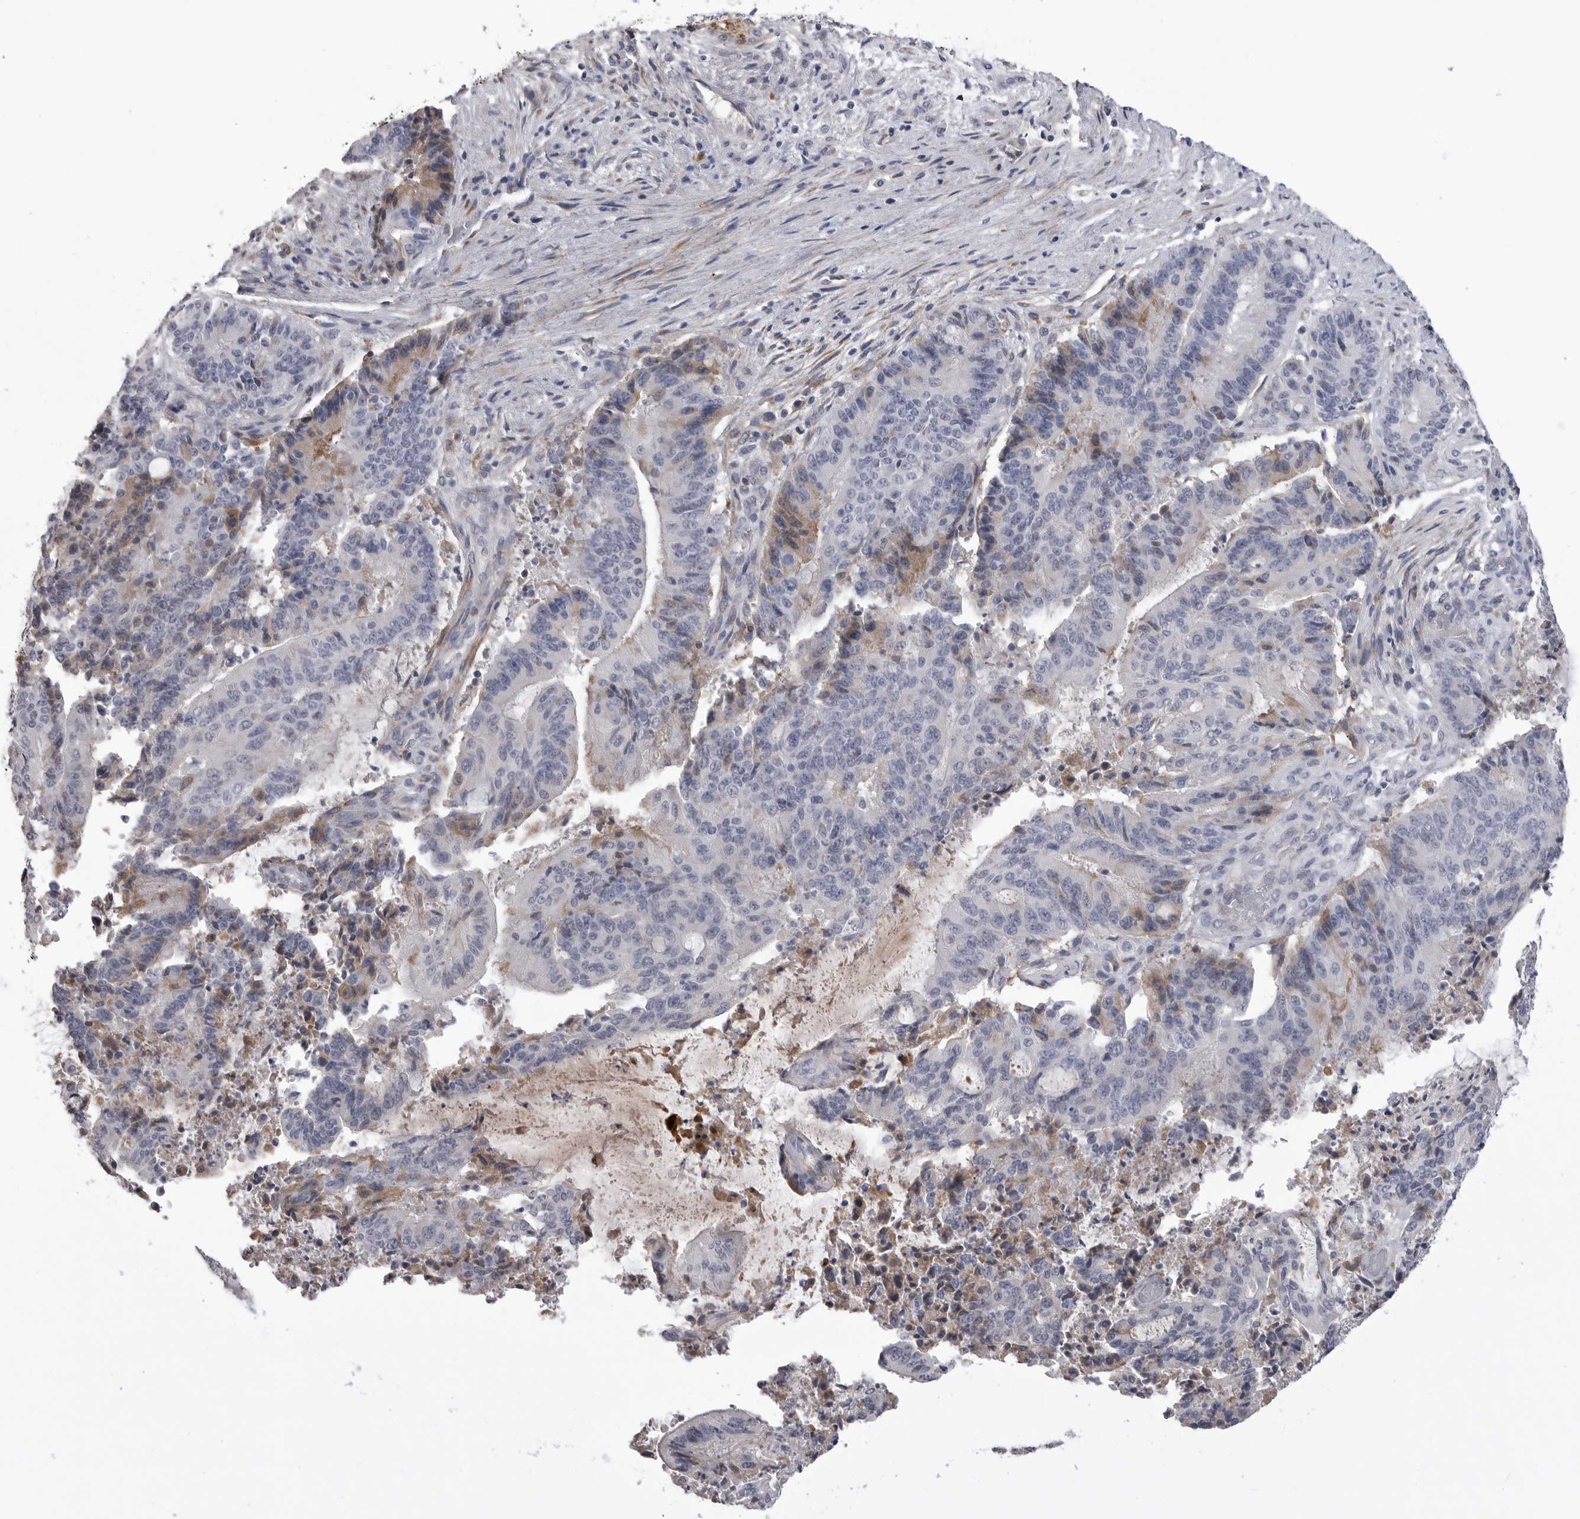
{"staining": {"intensity": "weak", "quantity": "25%-75%", "location": "cytoplasmic/membranous"}, "tissue": "liver cancer", "cell_type": "Tumor cells", "image_type": "cancer", "snomed": [{"axis": "morphology", "description": "Normal tissue, NOS"}, {"axis": "morphology", "description": "Cholangiocarcinoma"}, {"axis": "topography", "description": "Liver"}, {"axis": "topography", "description": "Peripheral nerve tissue"}], "caption": "Immunohistochemistry (IHC) (DAB) staining of human liver cancer (cholangiocarcinoma) exhibits weak cytoplasmic/membranous protein staining in about 25%-75% of tumor cells. The staining was performed using DAB (3,3'-diaminobenzidine), with brown indicating positive protein expression. Nuclei are stained blue with hematoxylin.", "gene": "SERPING1", "patient": {"sex": "female", "age": 73}}